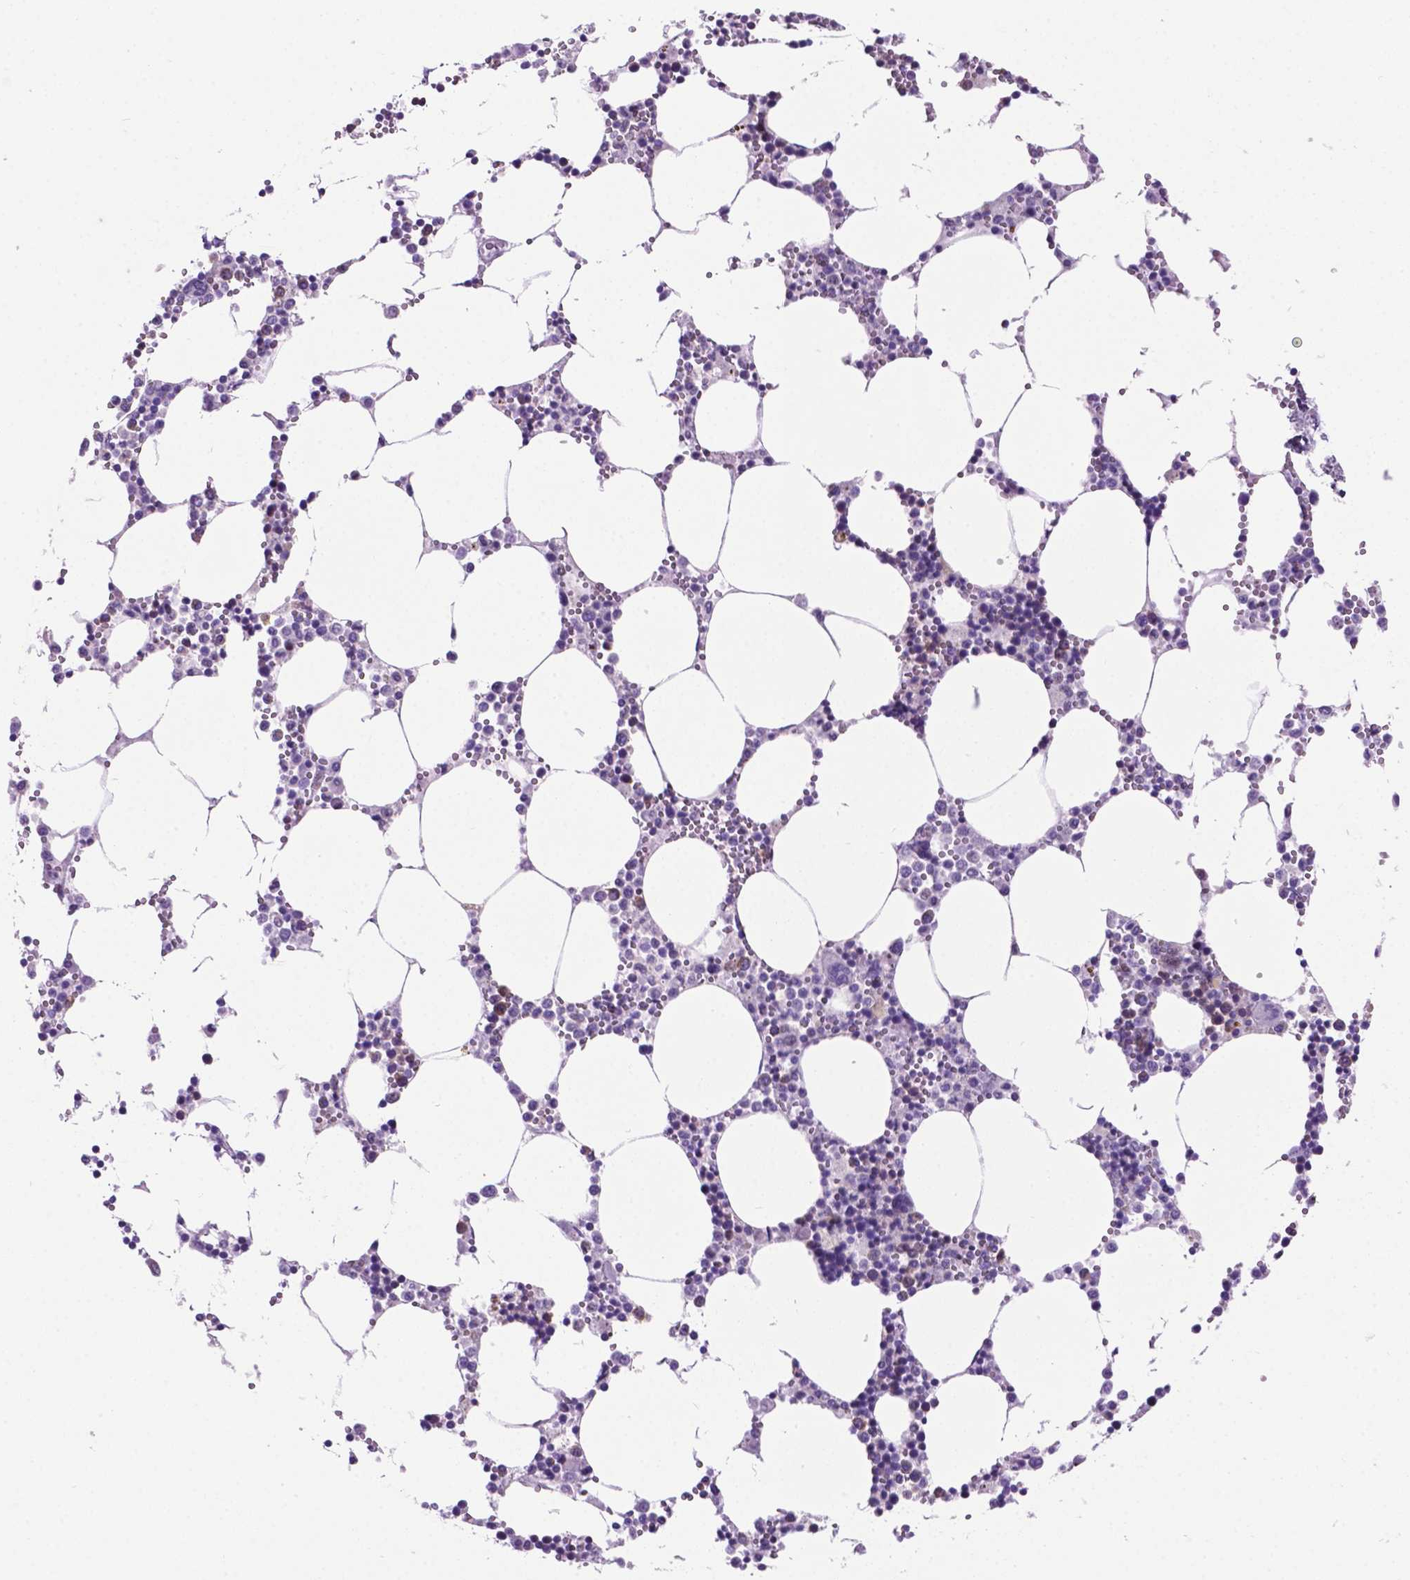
{"staining": {"intensity": "weak", "quantity": "<25%", "location": "nuclear"}, "tissue": "bone marrow", "cell_type": "Hematopoietic cells", "image_type": "normal", "snomed": [{"axis": "morphology", "description": "Normal tissue, NOS"}, {"axis": "topography", "description": "Bone marrow"}], "caption": "Normal bone marrow was stained to show a protein in brown. There is no significant staining in hematopoietic cells. (Immunohistochemistry (ihc), brightfield microscopy, high magnification).", "gene": "SPDYA", "patient": {"sex": "male", "age": 54}}